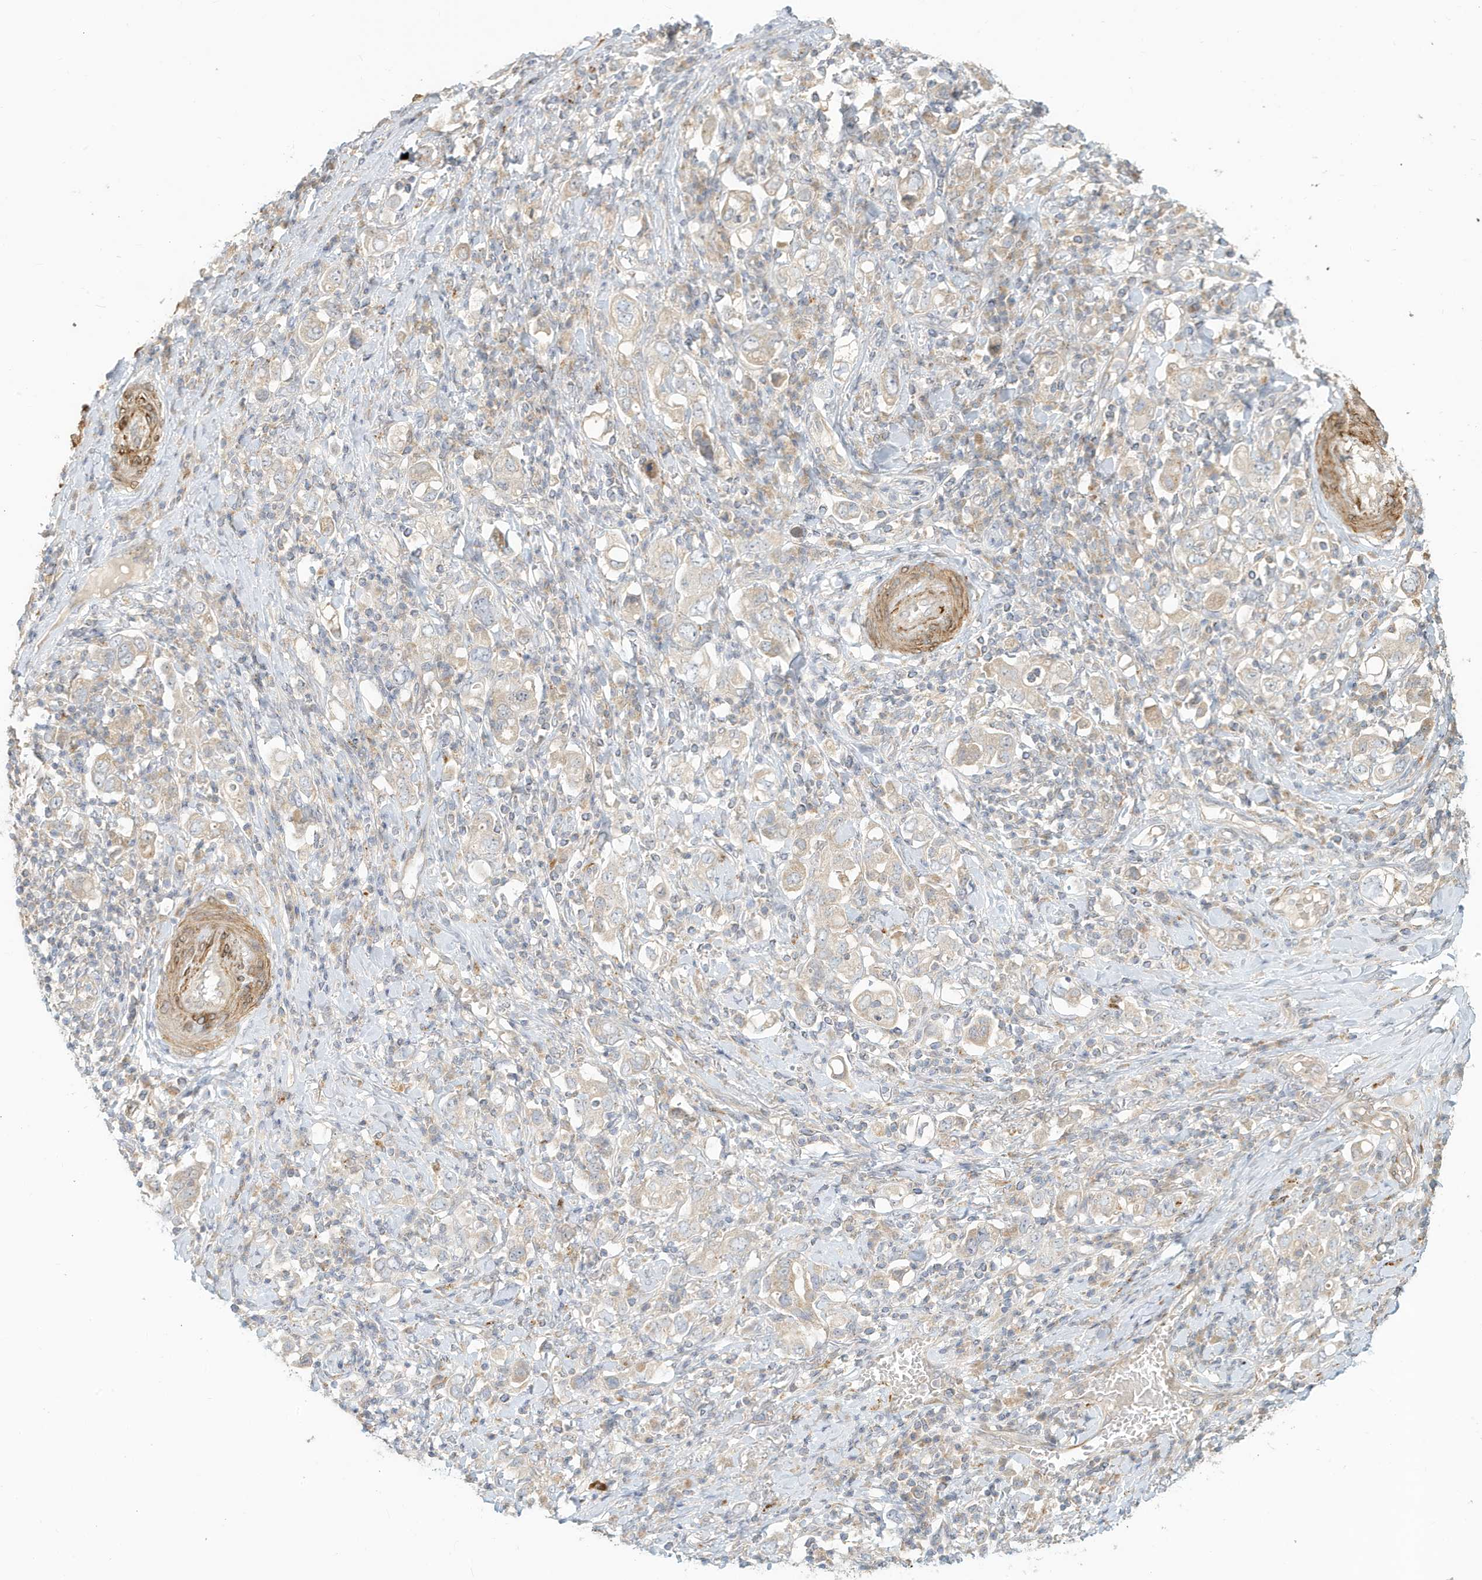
{"staining": {"intensity": "weak", "quantity": "25%-75%", "location": "cytoplasmic/membranous"}, "tissue": "stomach cancer", "cell_type": "Tumor cells", "image_type": "cancer", "snomed": [{"axis": "morphology", "description": "Adenocarcinoma, NOS"}, {"axis": "topography", "description": "Stomach, upper"}], "caption": "Protein expression analysis of human stomach cancer (adenocarcinoma) reveals weak cytoplasmic/membranous positivity in about 25%-75% of tumor cells.", "gene": "MCOLN1", "patient": {"sex": "male", "age": 62}}